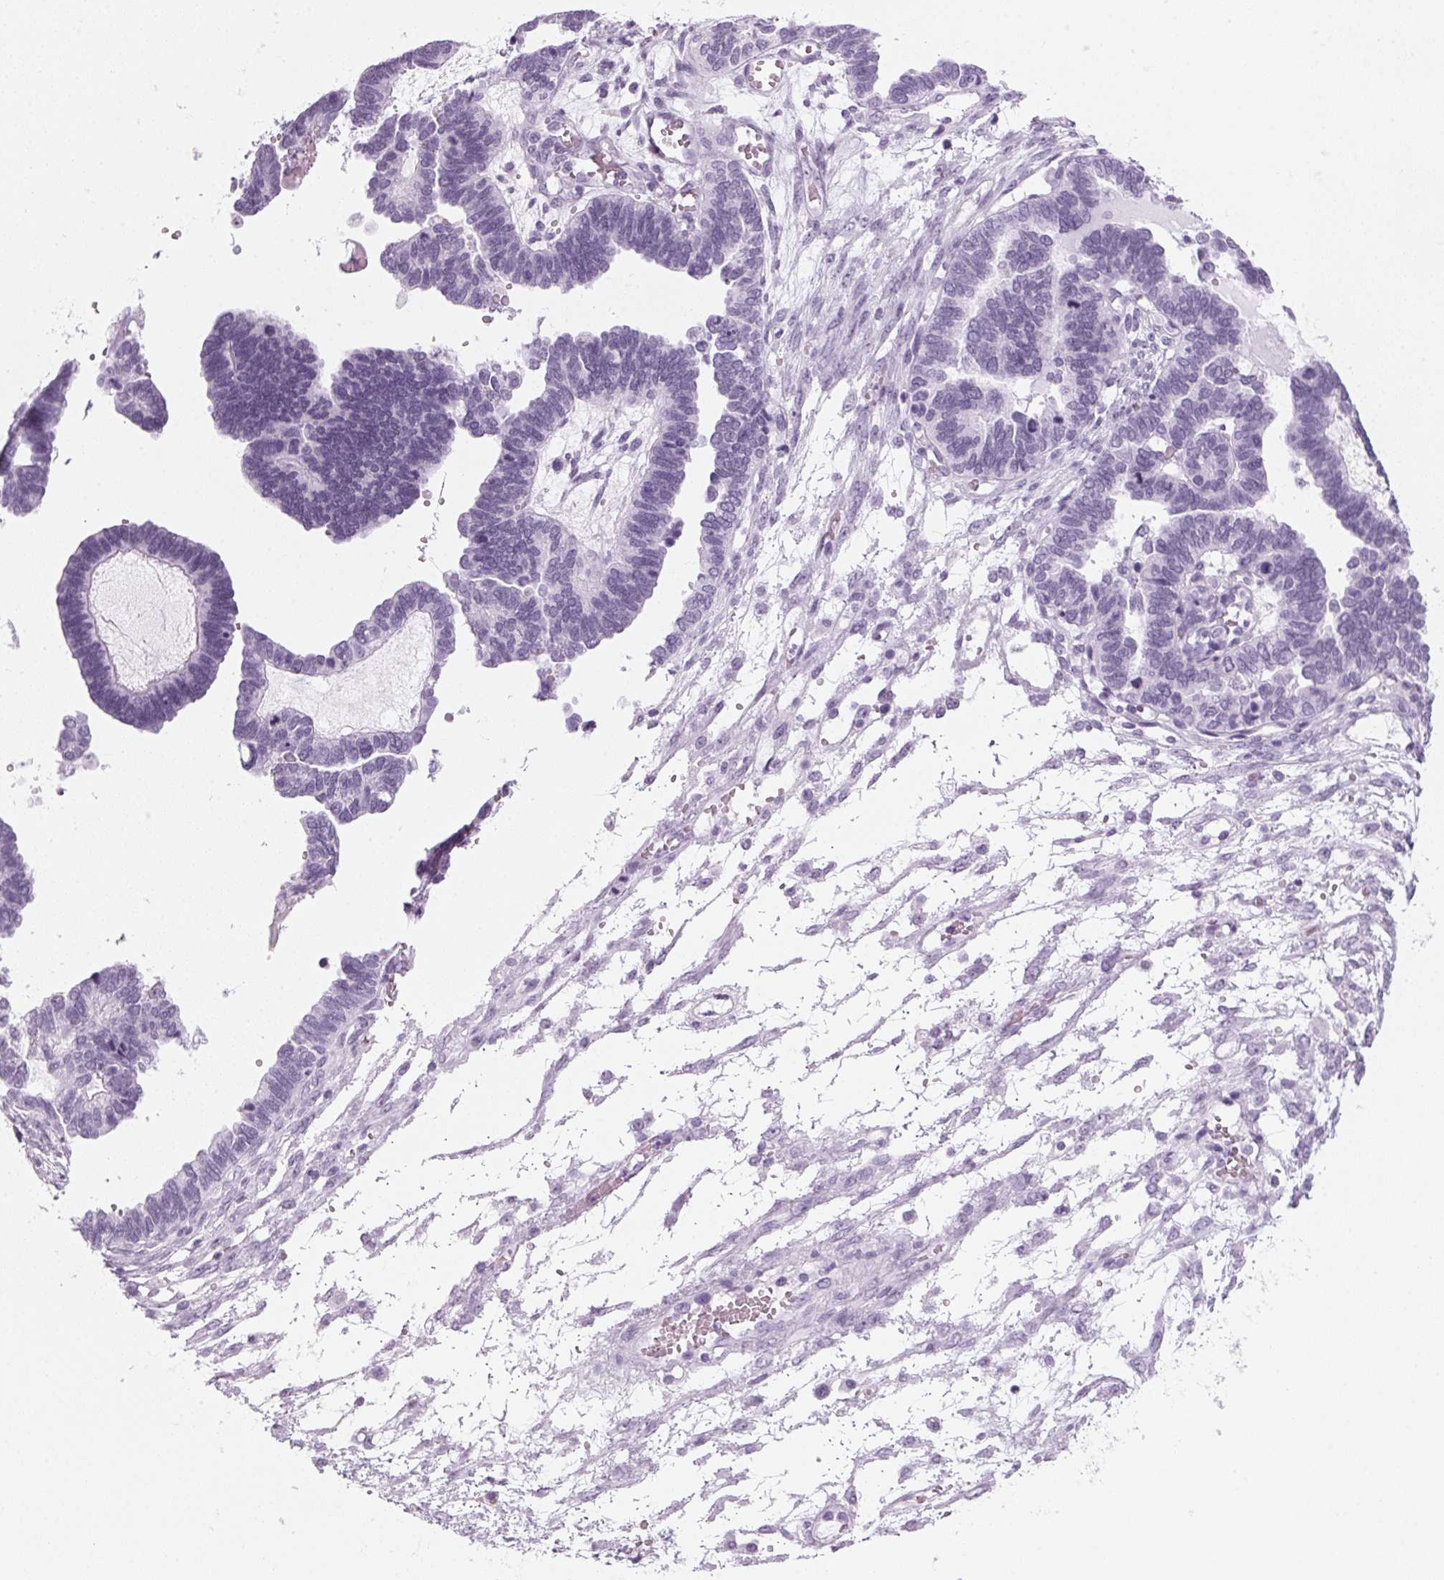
{"staining": {"intensity": "negative", "quantity": "none", "location": "none"}, "tissue": "ovarian cancer", "cell_type": "Tumor cells", "image_type": "cancer", "snomed": [{"axis": "morphology", "description": "Cystadenocarcinoma, serous, NOS"}, {"axis": "topography", "description": "Ovary"}], "caption": "Tumor cells show no significant positivity in ovarian serous cystadenocarcinoma.", "gene": "DNTTIP2", "patient": {"sex": "female", "age": 51}}